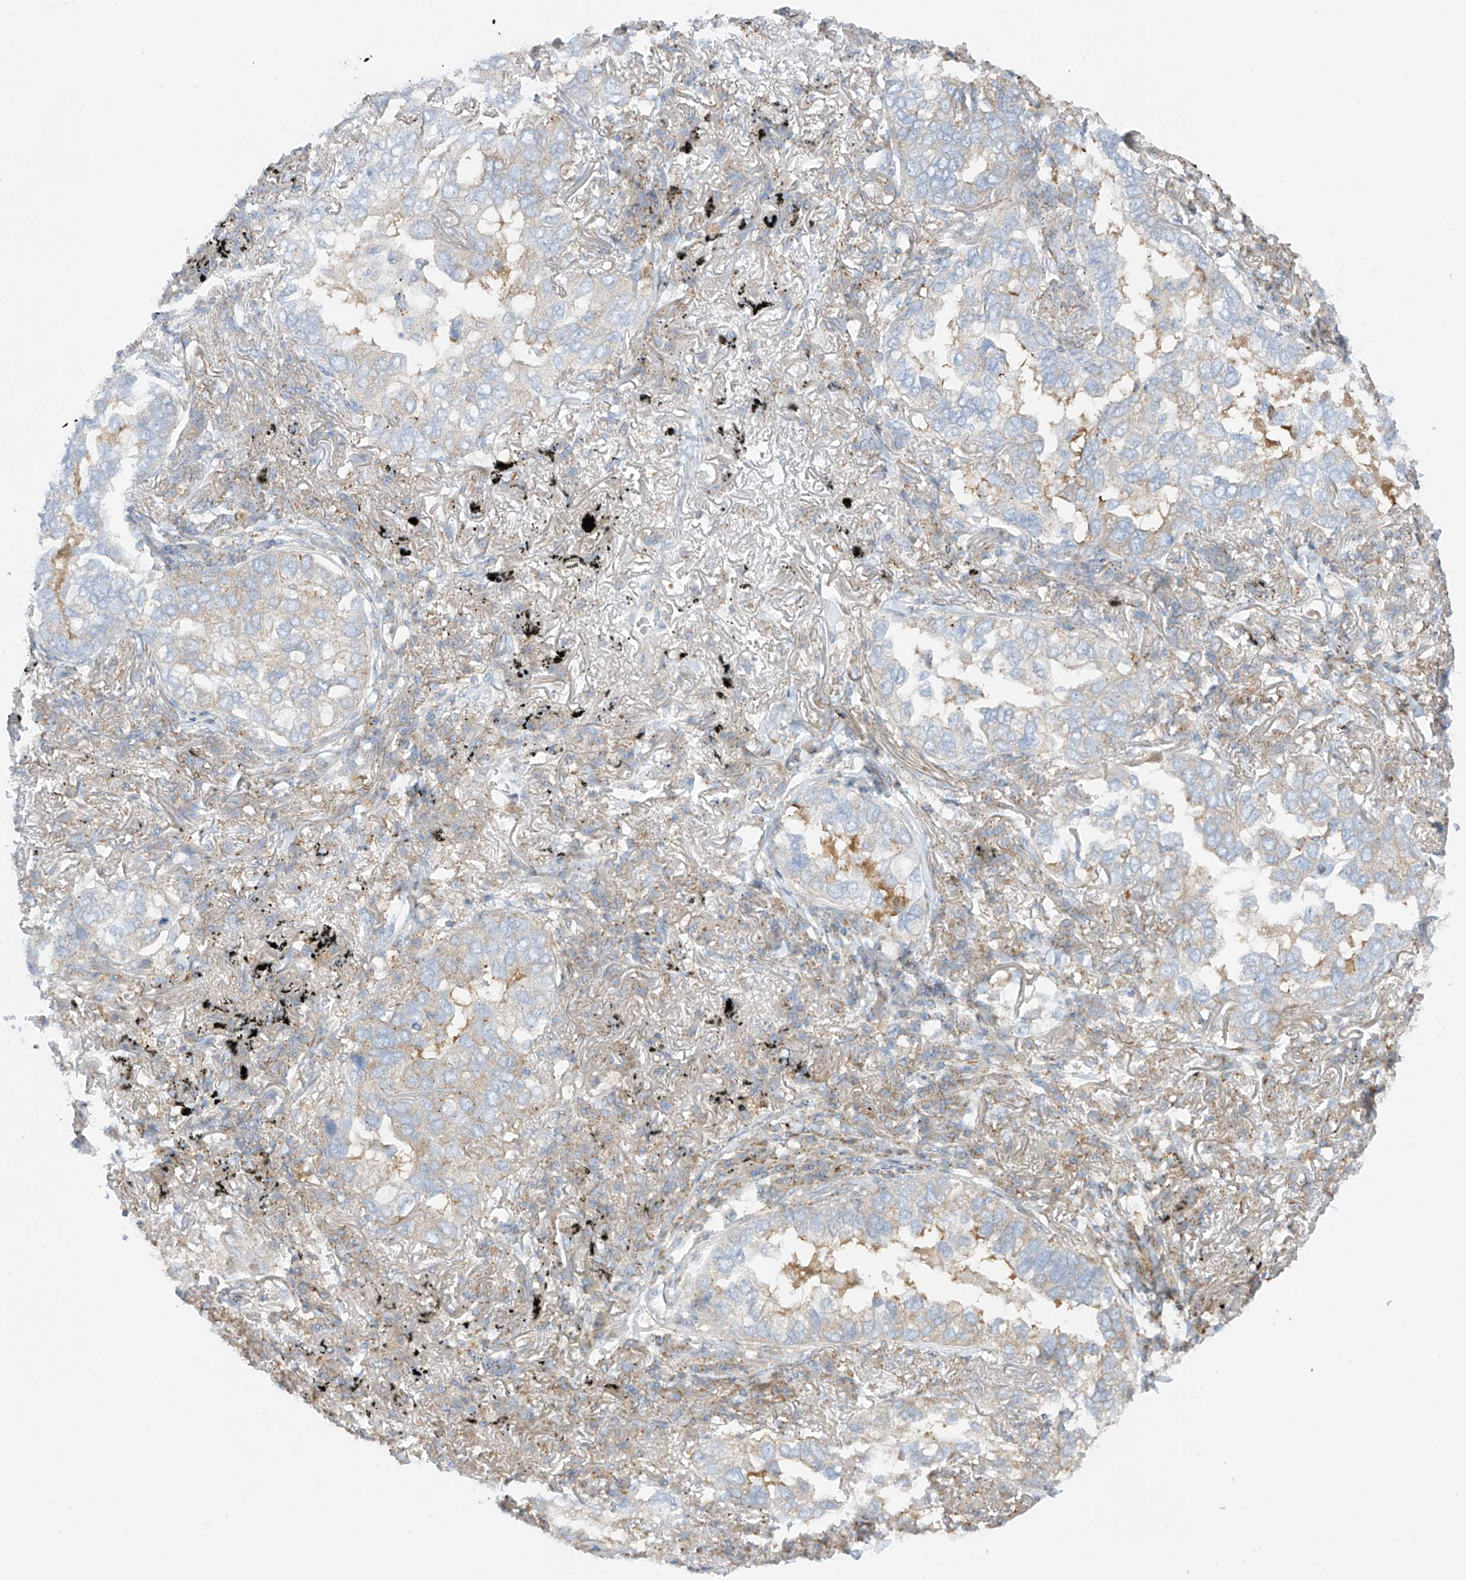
{"staining": {"intensity": "weak", "quantity": "<25%", "location": "cytoplasmic/membranous"}, "tissue": "lung cancer", "cell_type": "Tumor cells", "image_type": "cancer", "snomed": [{"axis": "morphology", "description": "Adenocarcinoma, NOS"}, {"axis": "topography", "description": "Lung"}], "caption": "Immunohistochemical staining of adenocarcinoma (lung) demonstrates no significant positivity in tumor cells.", "gene": "XKR3", "patient": {"sex": "male", "age": 65}}